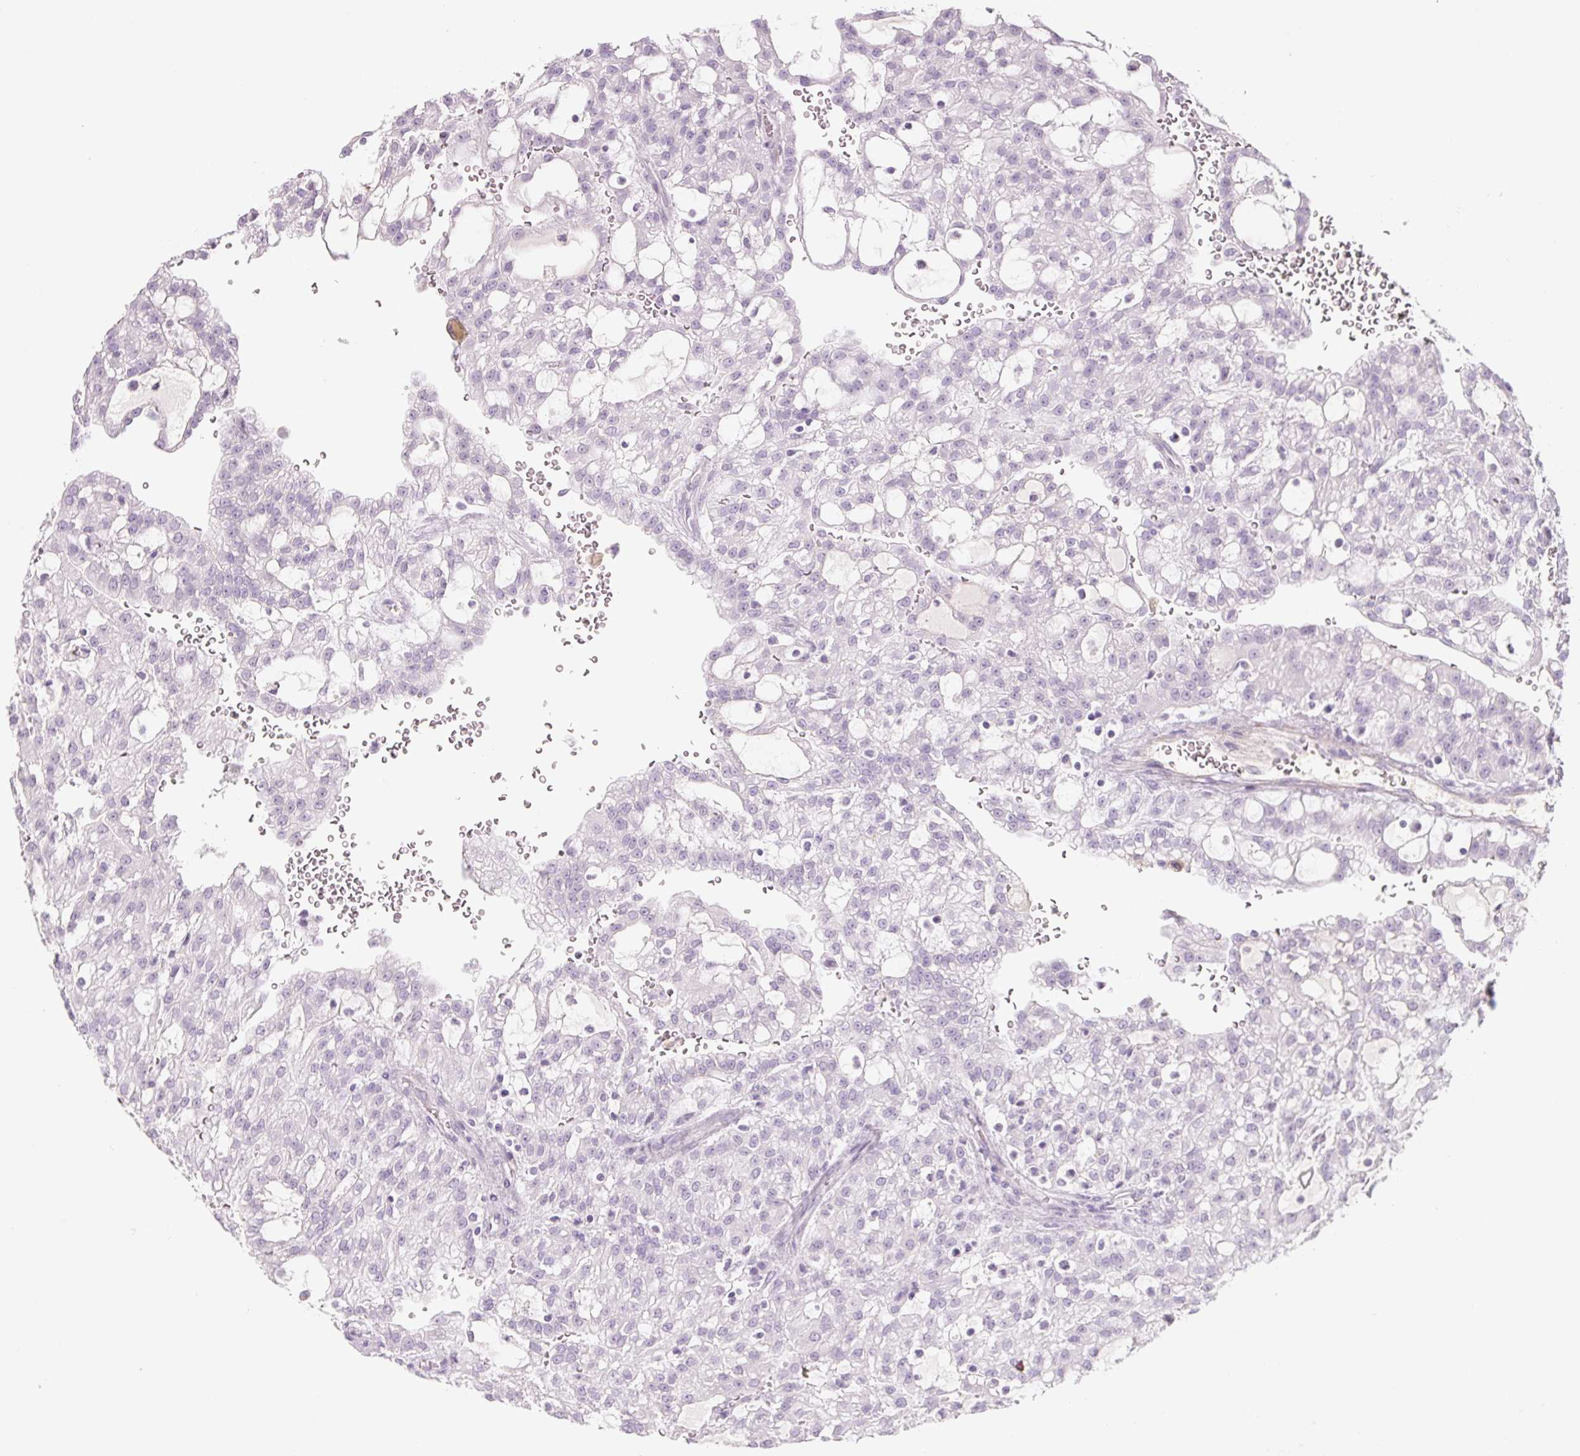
{"staining": {"intensity": "negative", "quantity": "none", "location": "none"}, "tissue": "renal cancer", "cell_type": "Tumor cells", "image_type": "cancer", "snomed": [{"axis": "morphology", "description": "Adenocarcinoma, NOS"}, {"axis": "topography", "description": "Kidney"}], "caption": "DAB immunohistochemical staining of renal cancer demonstrates no significant staining in tumor cells.", "gene": "PRM1", "patient": {"sex": "male", "age": 63}}